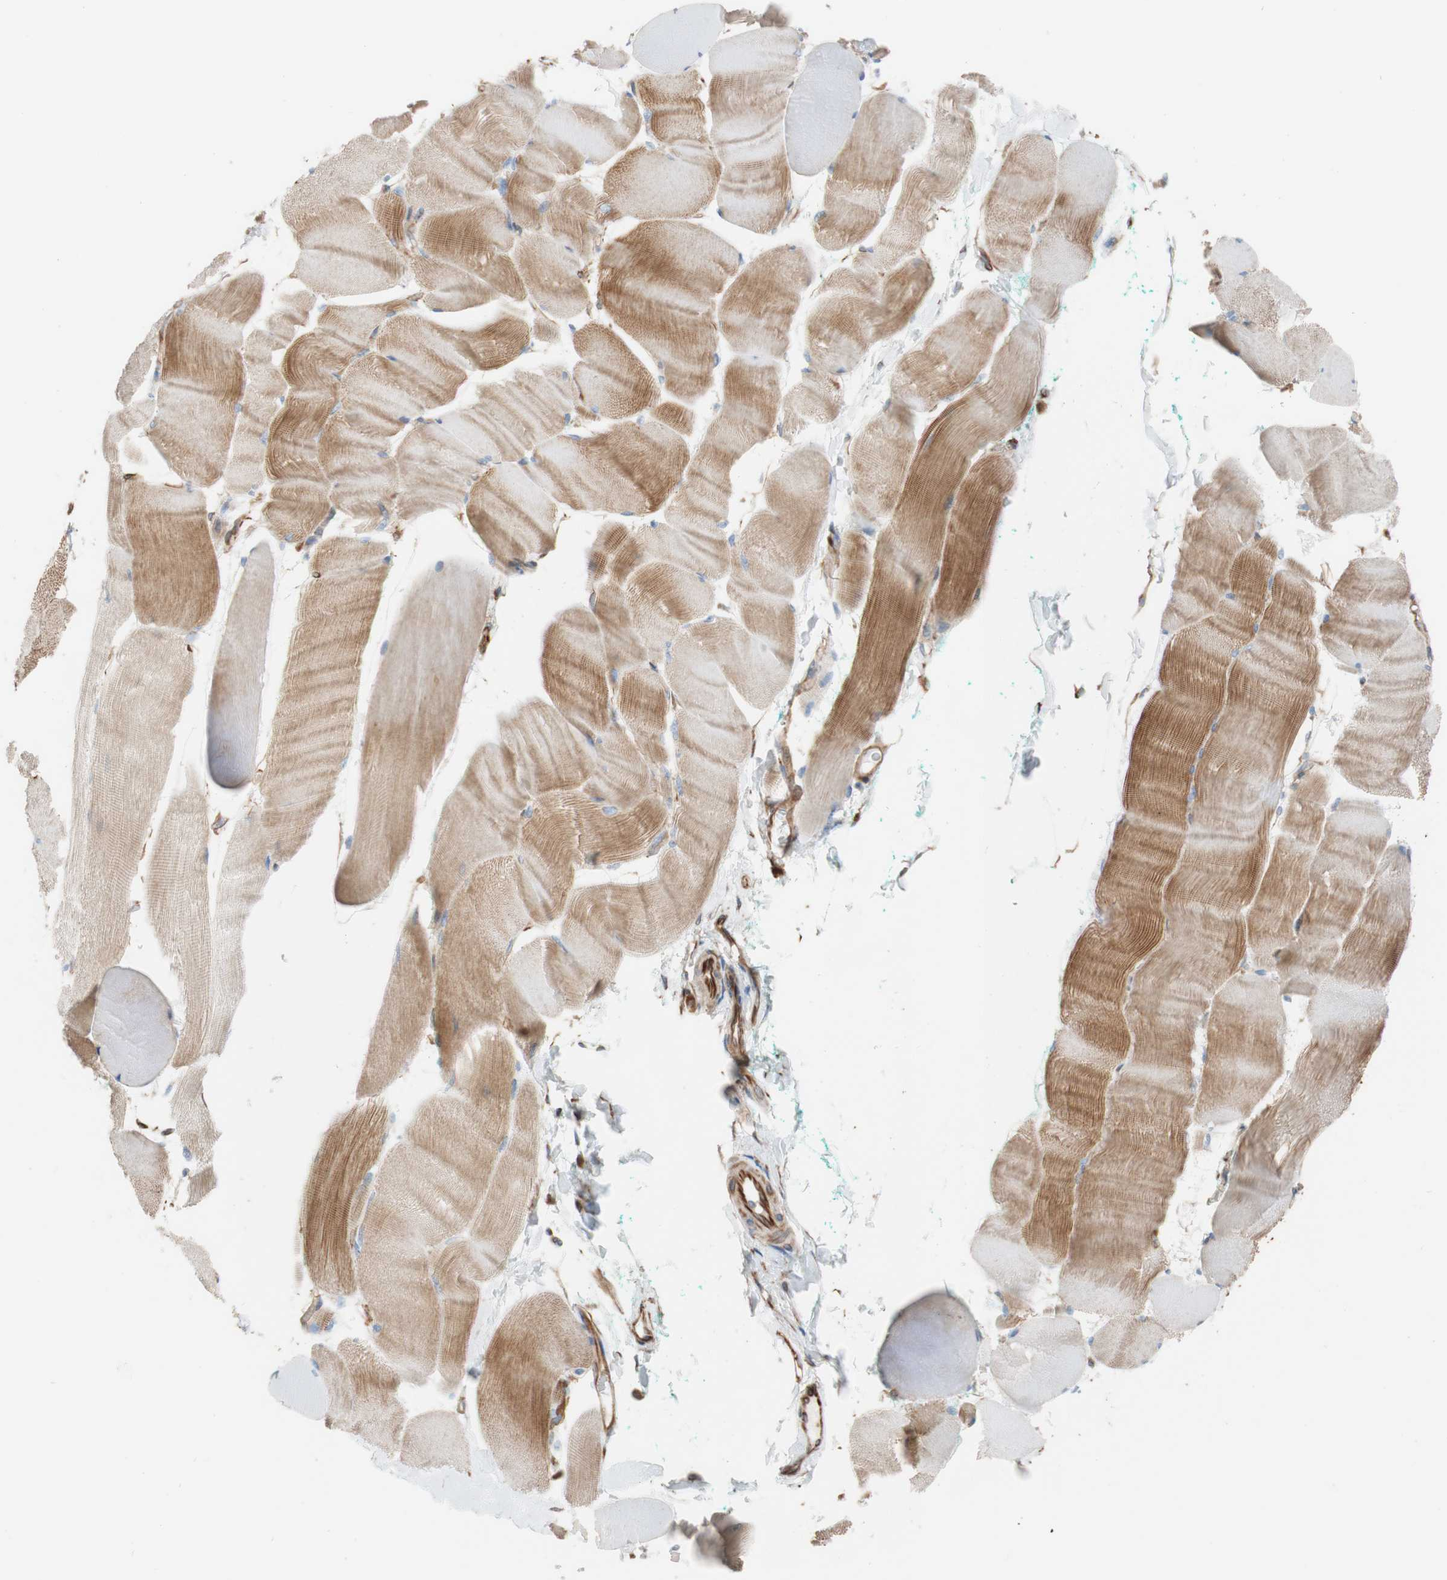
{"staining": {"intensity": "moderate", "quantity": ">75%", "location": "cytoplasmic/membranous"}, "tissue": "skeletal muscle", "cell_type": "Myocytes", "image_type": "normal", "snomed": [{"axis": "morphology", "description": "Normal tissue, NOS"}, {"axis": "morphology", "description": "Squamous cell carcinoma, NOS"}, {"axis": "topography", "description": "Skeletal muscle"}], "caption": "Brown immunohistochemical staining in benign skeletal muscle exhibits moderate cytoplasmic/membranous staining in approximately >75% of myocytes.", "gene": "C1orf43", "patient": {"sex": "male", "age": 51}}